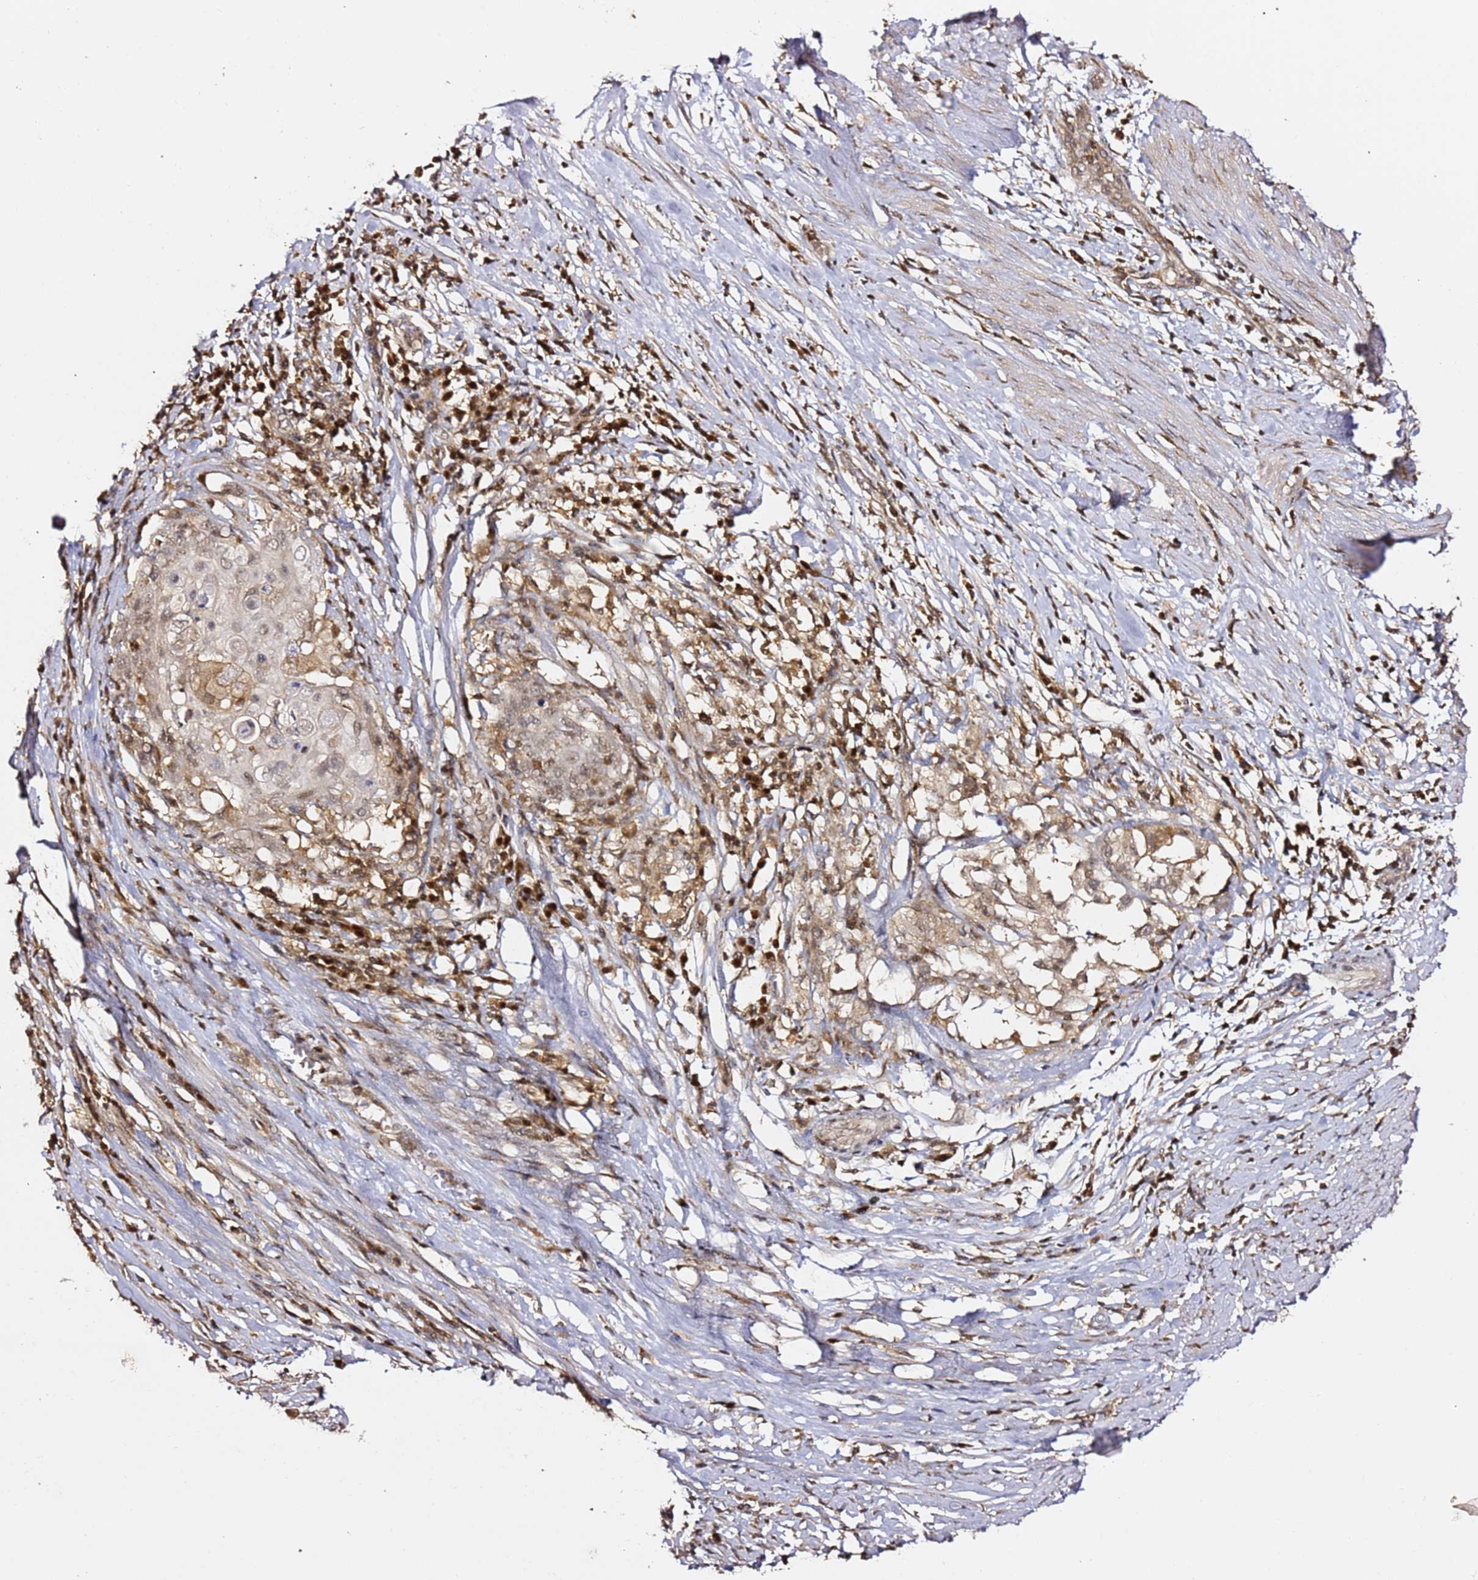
{"staining": {"intensity": "weak", "quantity": "<25%", "location": "nuclear"}, "tissue": "cervical cancer", "cell_type": "Tumor cells", "image_type": "cancer", "snomed": [{"axis": "morphology", "description": "Squamous cell carcinoma, NOS"}, {"axis": "topography", "description": "Cervix"}], "caption": "This is an IHC image of squamous cell carcinoma (cervical). There is no expression in tumor cells.", "gene": "OR5V1", "patient": {"sex": "female", "age": 39}}